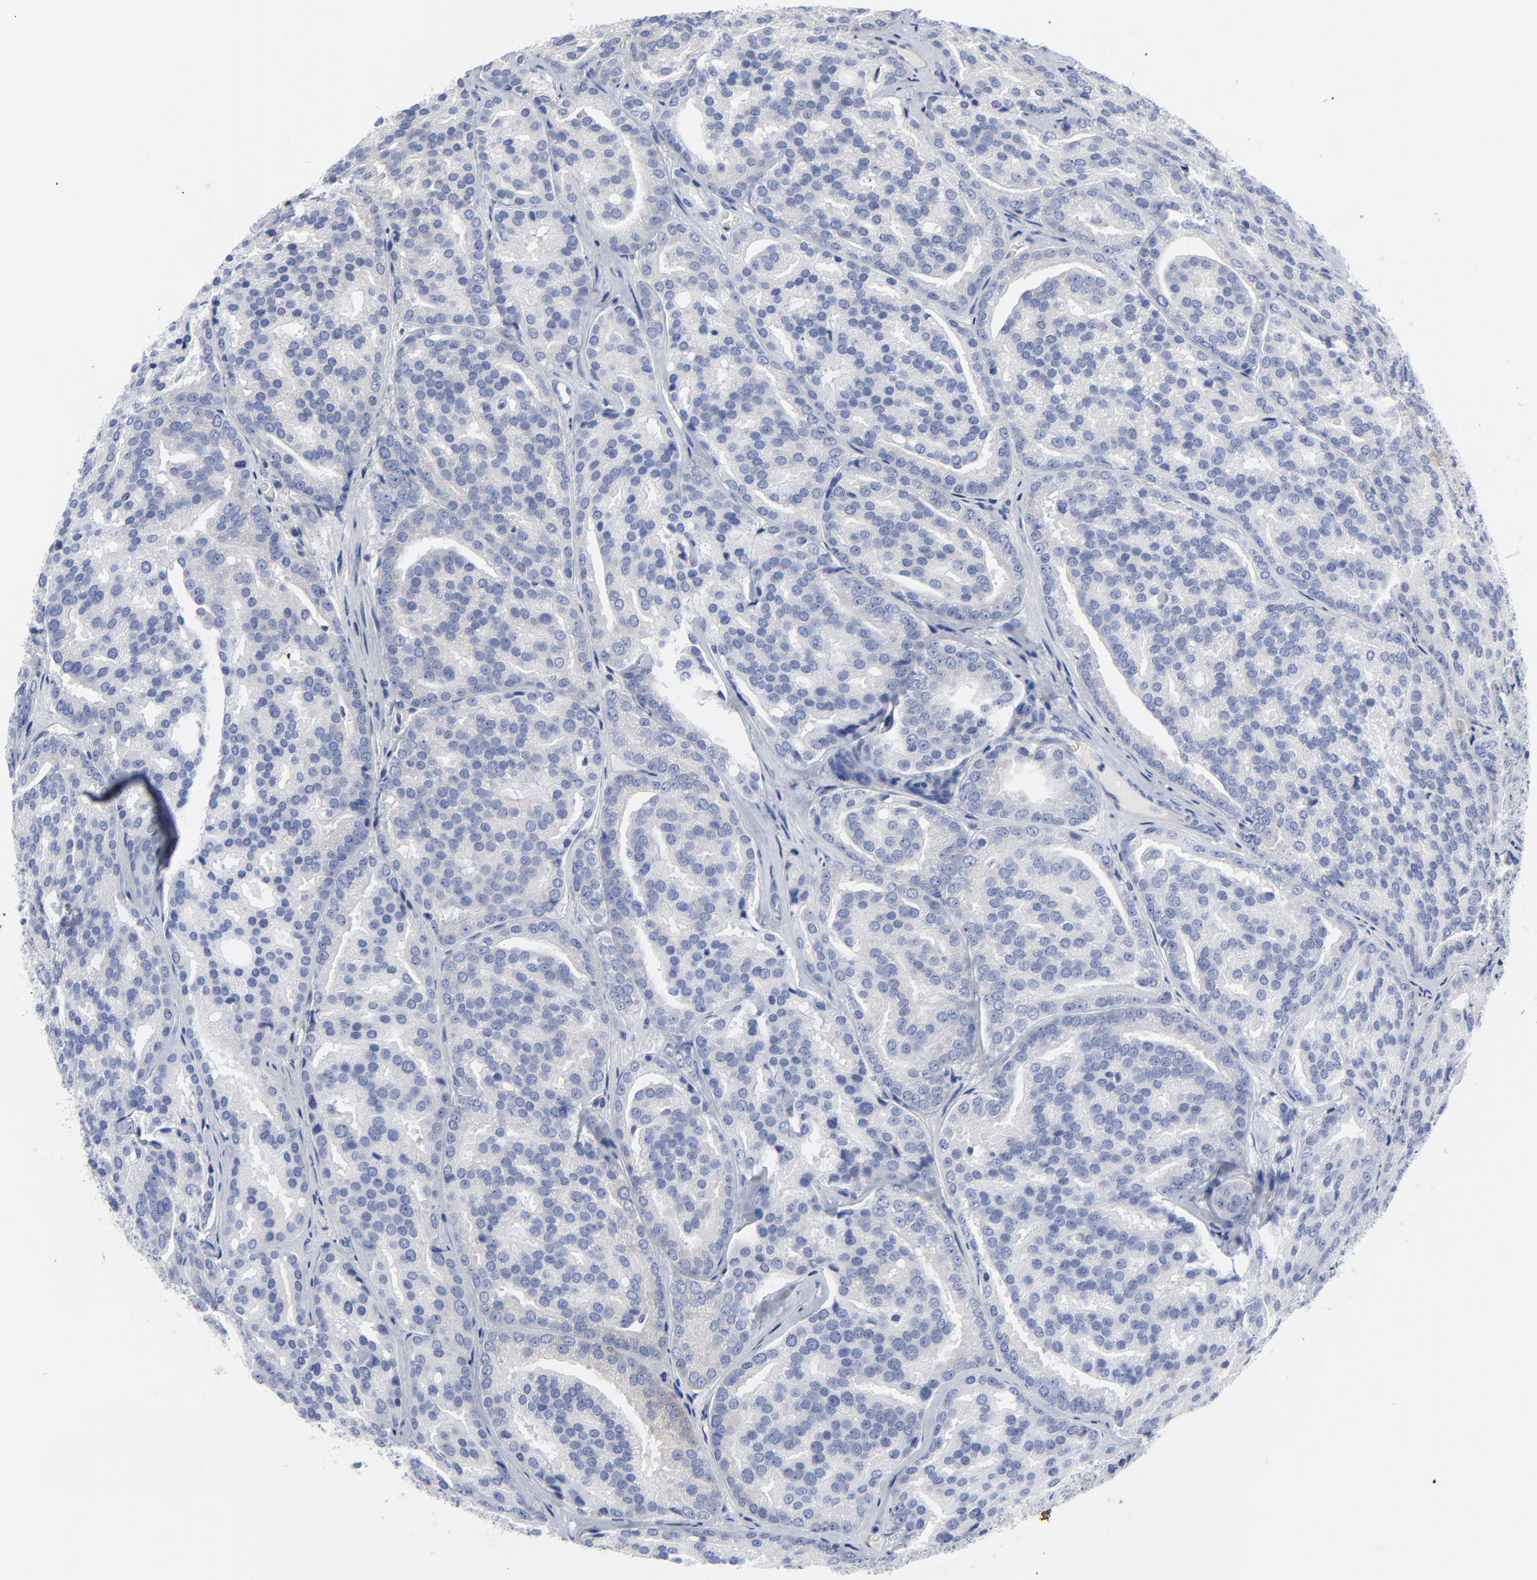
{"staining": {"intensity": "negative", "quantity": "none", "location": "none"}, "tissue": "prostate cancer", "cell_type": "Tumor cells", "image_type": "cancer", "snomed": [{"axis": "morphology", "description": "Adenocarcinoma, High grade"}, {"axis": "topography", "description": "Prostate"}], "caption": "Micrograph shows no protein positivity in tumor cells of prostate cancer (adenocarcinoma (high-grade)) tissue.", "gene": "STAT2", "patient": {"sex": "male", "age": 64}}